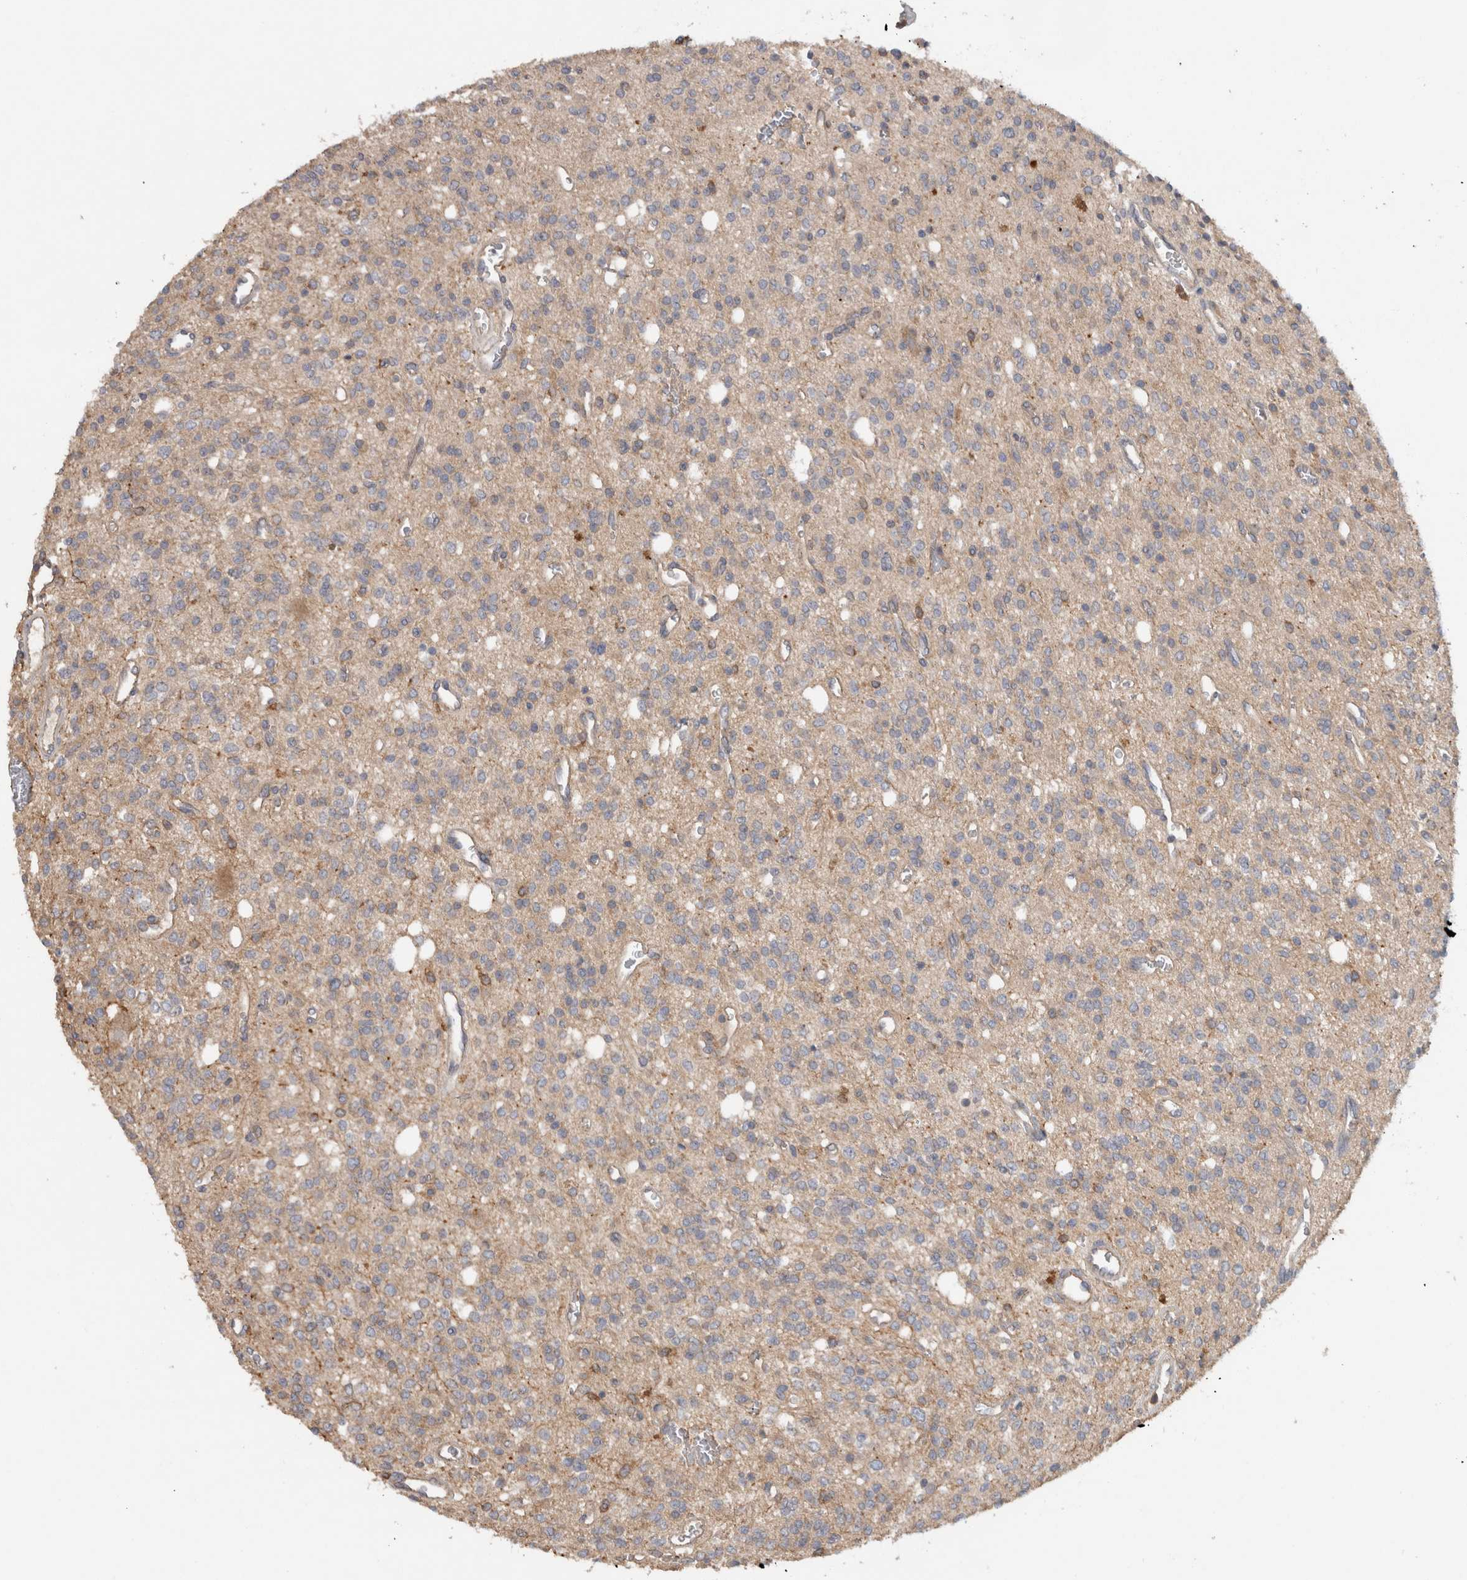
{"staining": {"intensity": "weak", "quantity": "<25%", "location": "cytoplasmic/membranous"}, "tissue": "glioma", "cell_type": "Tumor cells", "image_type": "cancer", "snomed": [{"axis": "morphology", "description": "Glioma, malignant, High grade"}, {"axis": "topography", "description": "Brain"}], "caption": "This is an immunohistochemistry histopathology image of glioma. There is no staining in tumor cells.", "gene": "TARBP1", "patient": {"sex": "male", "age": 34}}